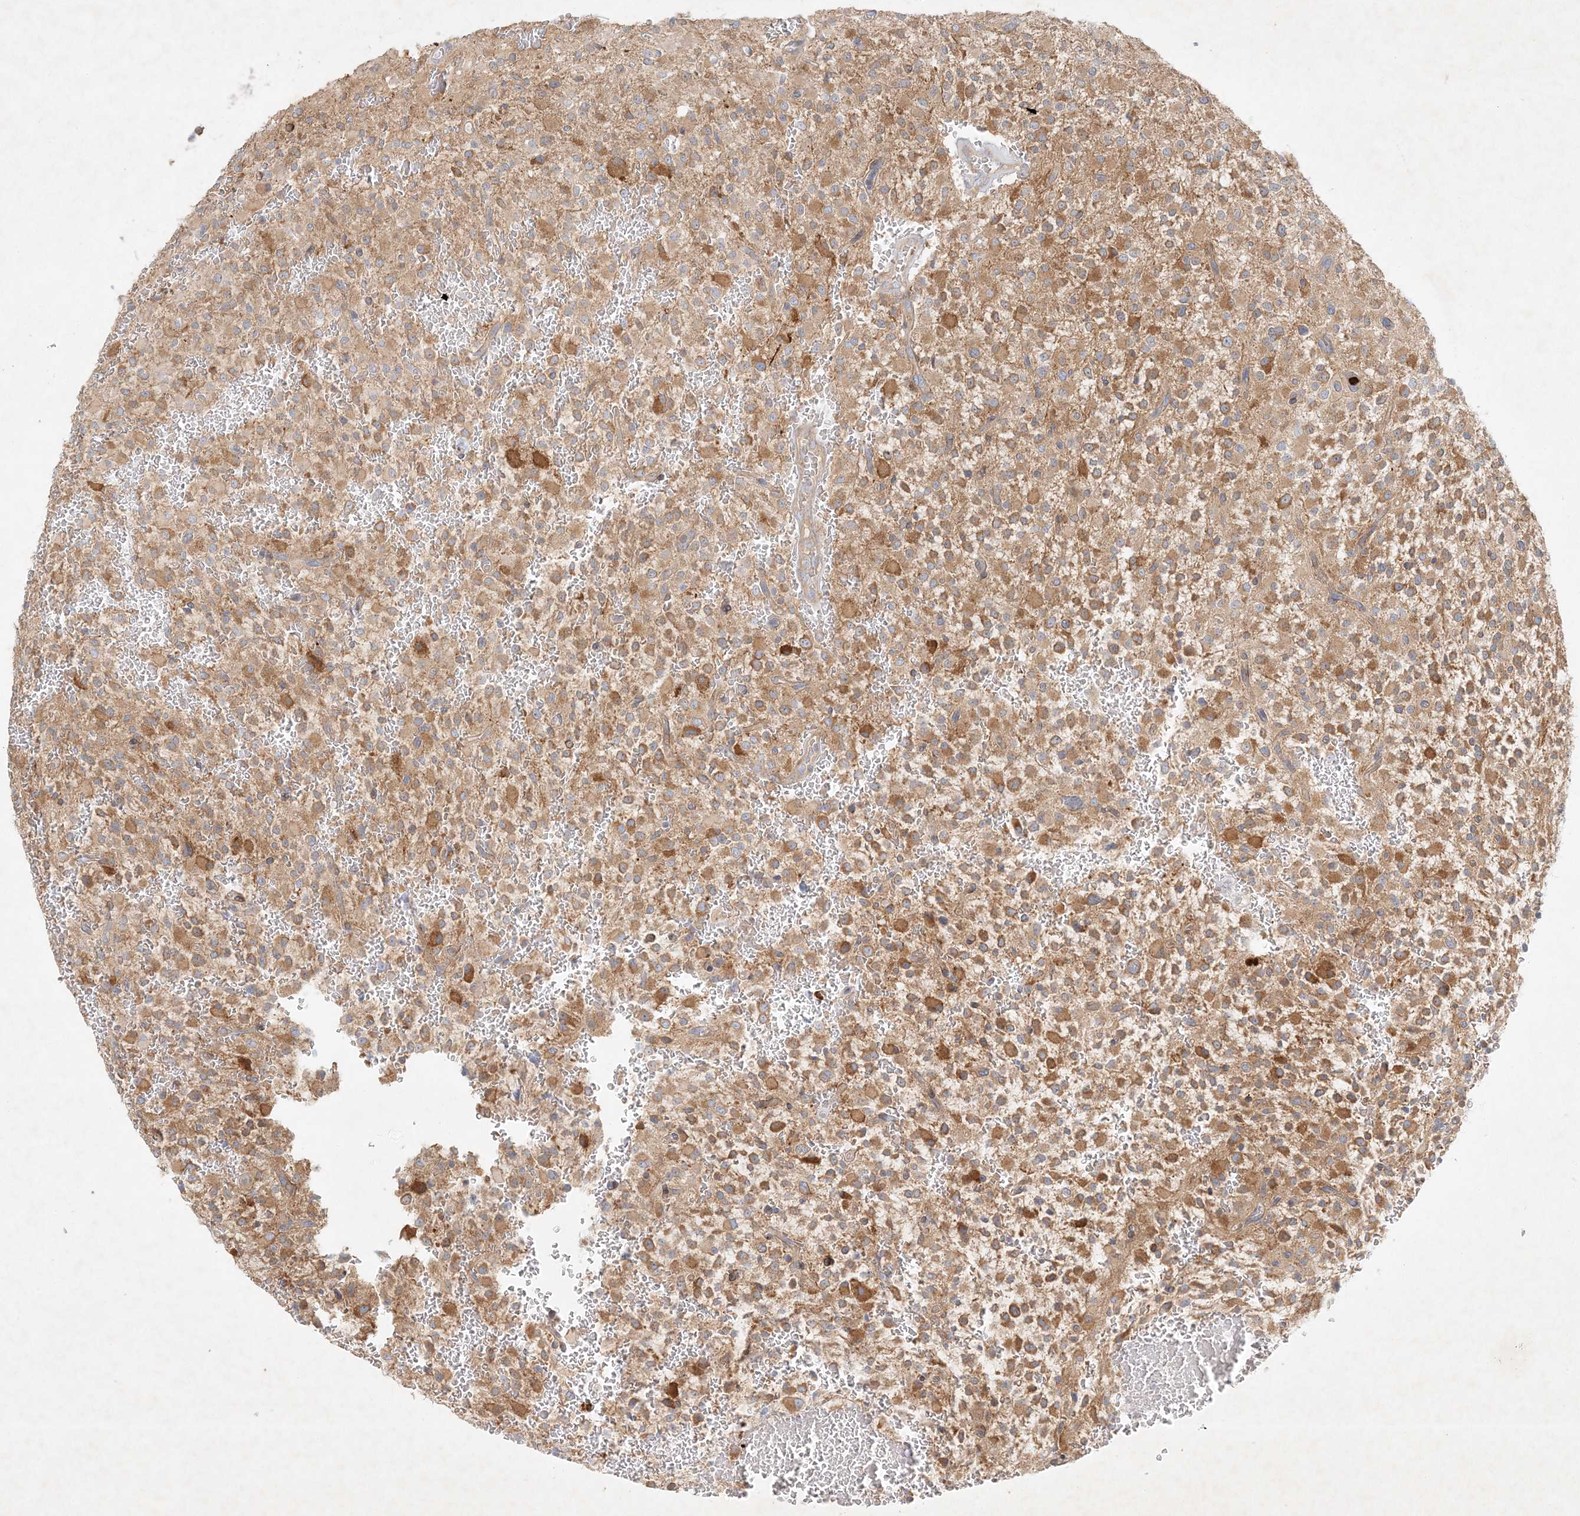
{"staining": {"intensity": "moderate", "quantity": ">75%", "location": "cytoplasmic/membranous"}, "tissue": "glioma", "cell_type": "Tumor cells", "image_type": "cancer", "snomed": [{"axis": "morphology", "description": "Glioma, malignant, High grade"}, {"axis": "topography", "description": "Brain"}], "caption": "Human glioma stained for a protein (brown) displays moderate cytoplasmic/membranous positive expression in approximately >75% of tumor cells.", "gene": "STK11IP", "patient": {"sex": "male", "age": 34}}